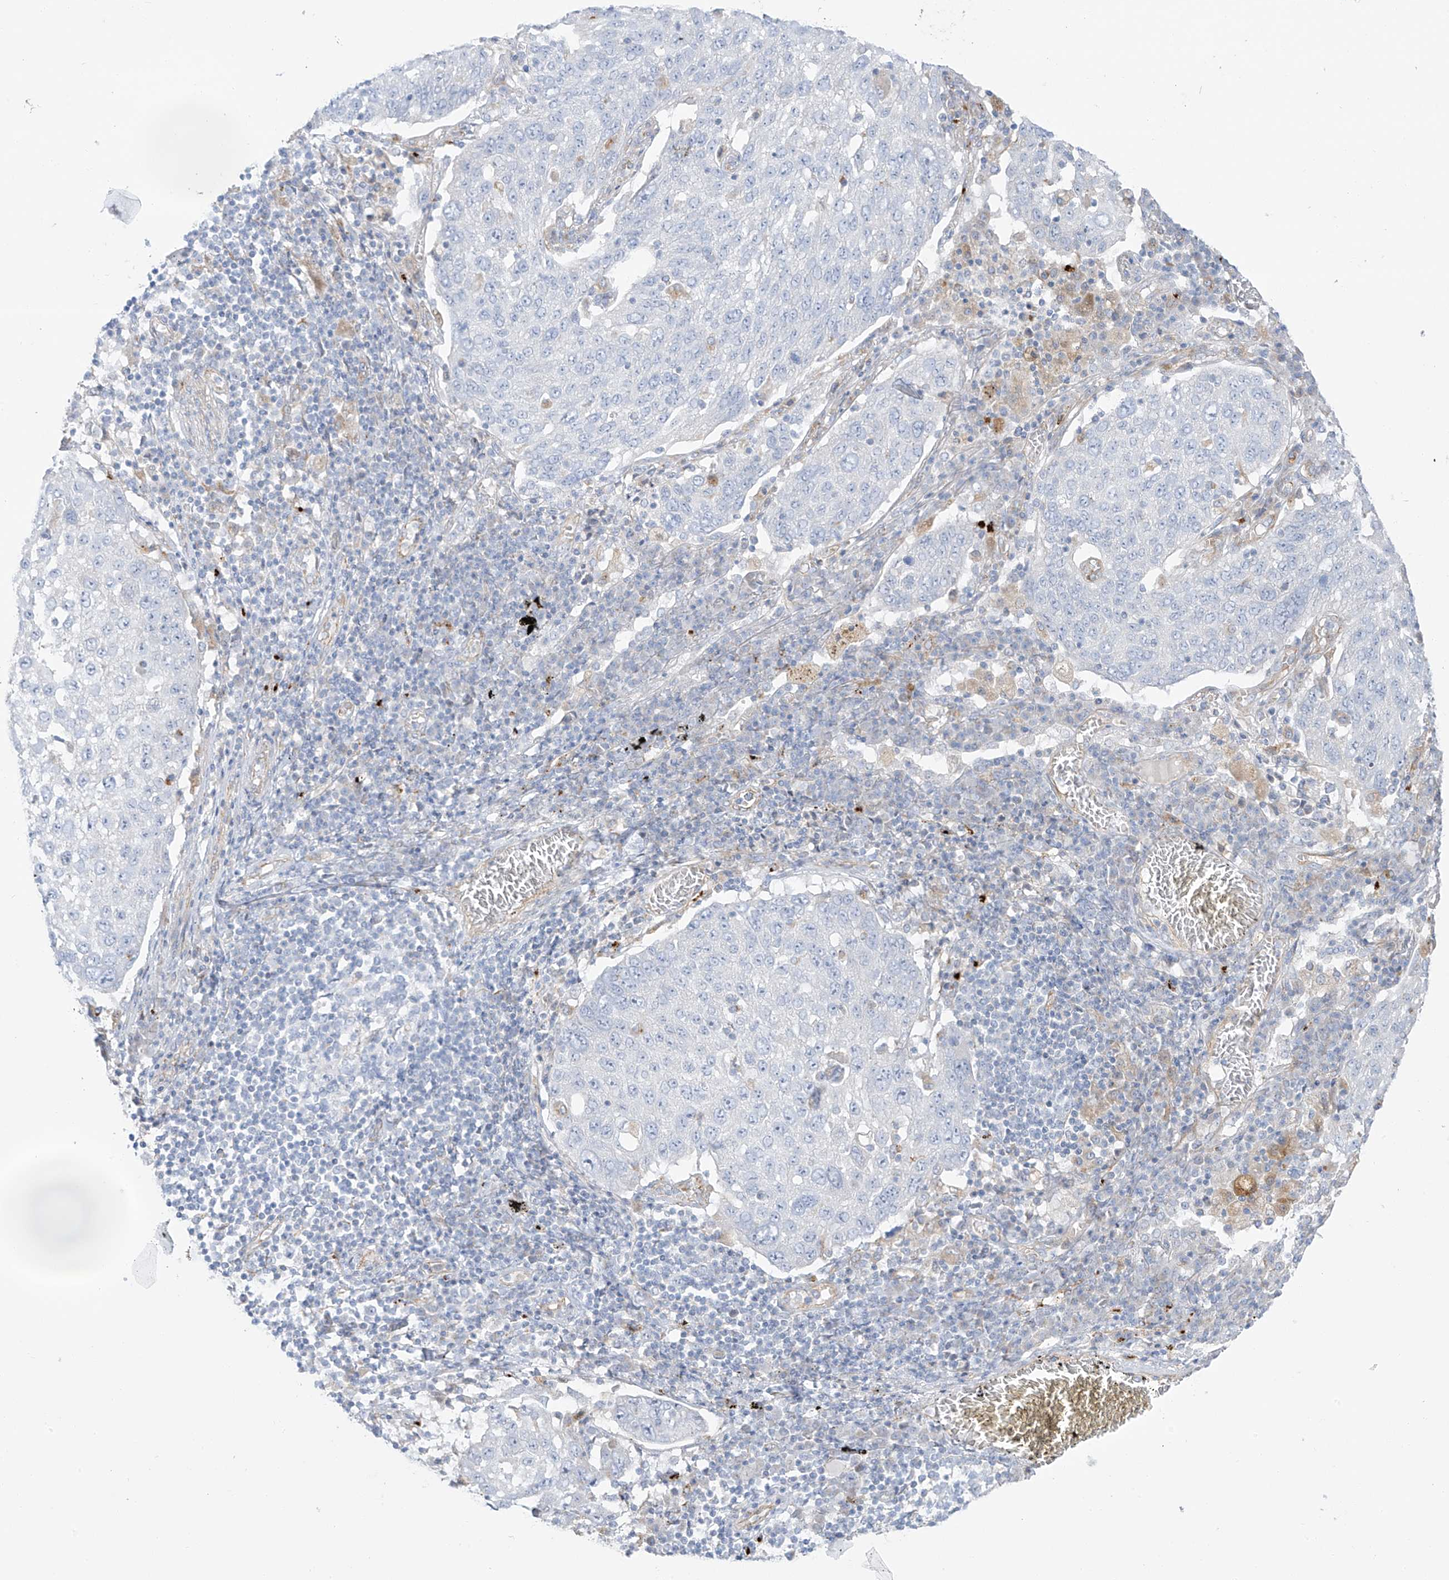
{"staining": {"intensity": "negative", "quantity": "none", "location": "none"}, "tissue": "lung cancer", "cell_type": "Tumor cells", "image_type": "cancer", "snomed": [{"axis": "morphology", "description": "Squamous cell carcinoma, NOS"}, {"axis": "topography", "description": "Lung"}], "caption": "IHC histopathology image of human lung cancer stained for a protein (brown), which reveals no expression in tumor cells.", "gene": "TAL2", "patient": {"sex": "male", "age": 65}}